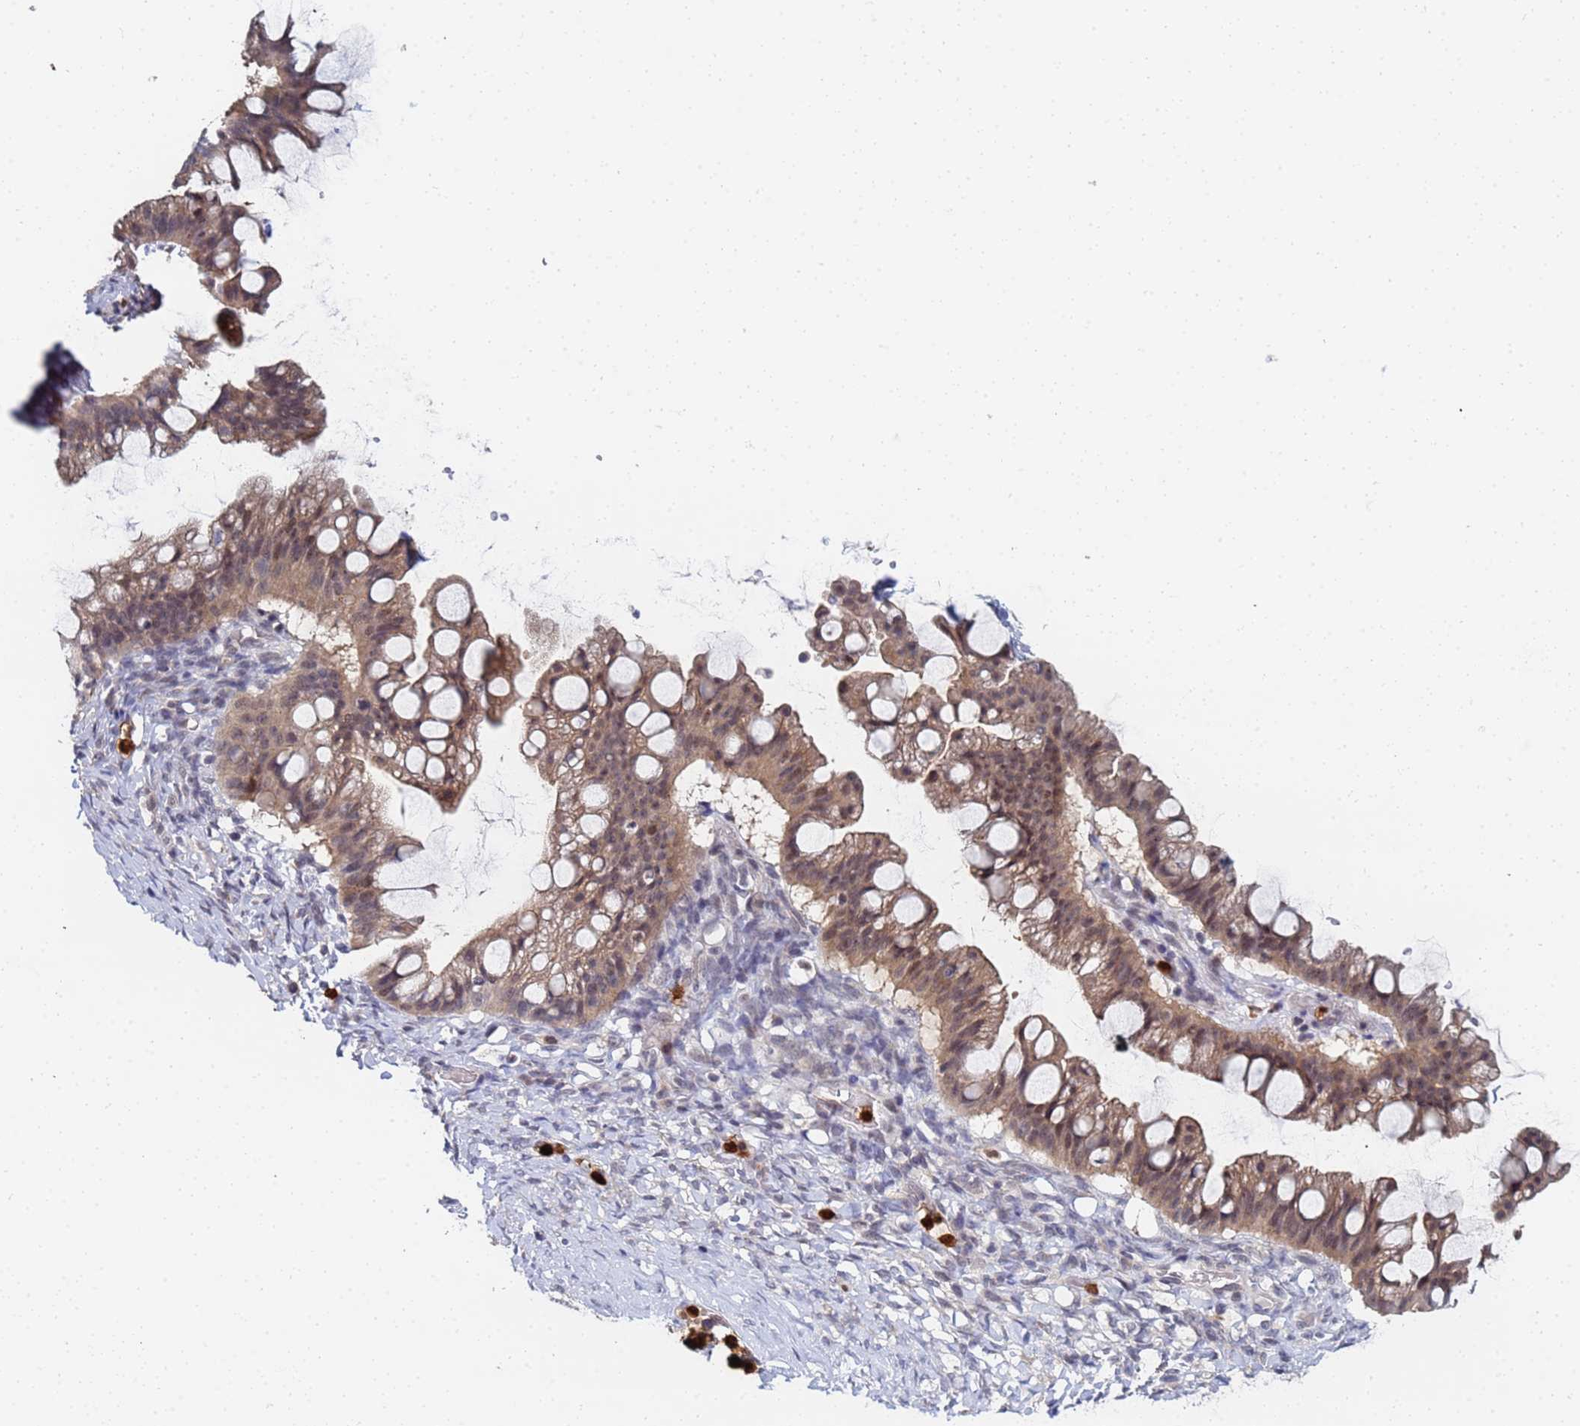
{"staining": {"intensity": "weak", "quantity": "25%-75%", "location": "cytoplasmic/membranous"}, "tissue": "ovarian cancer", "cell_type": "Tumor cells", "image_type": "cancer", "snomed": [{"axis": "morphology", "description": "Cystadenocarcinoma, mucinous, NOS"}, {"axis": "topography", "description": "Ovary"}], "caption": "Protein expression analysis of mucinous cystadenocarcinoma (ovarian) displays weak cytoplasmic/membranous staining in approximately 25%-75% of tumor cells.", "gene": "MTCL1", "patient": {"sex": "female", "age": 73}}